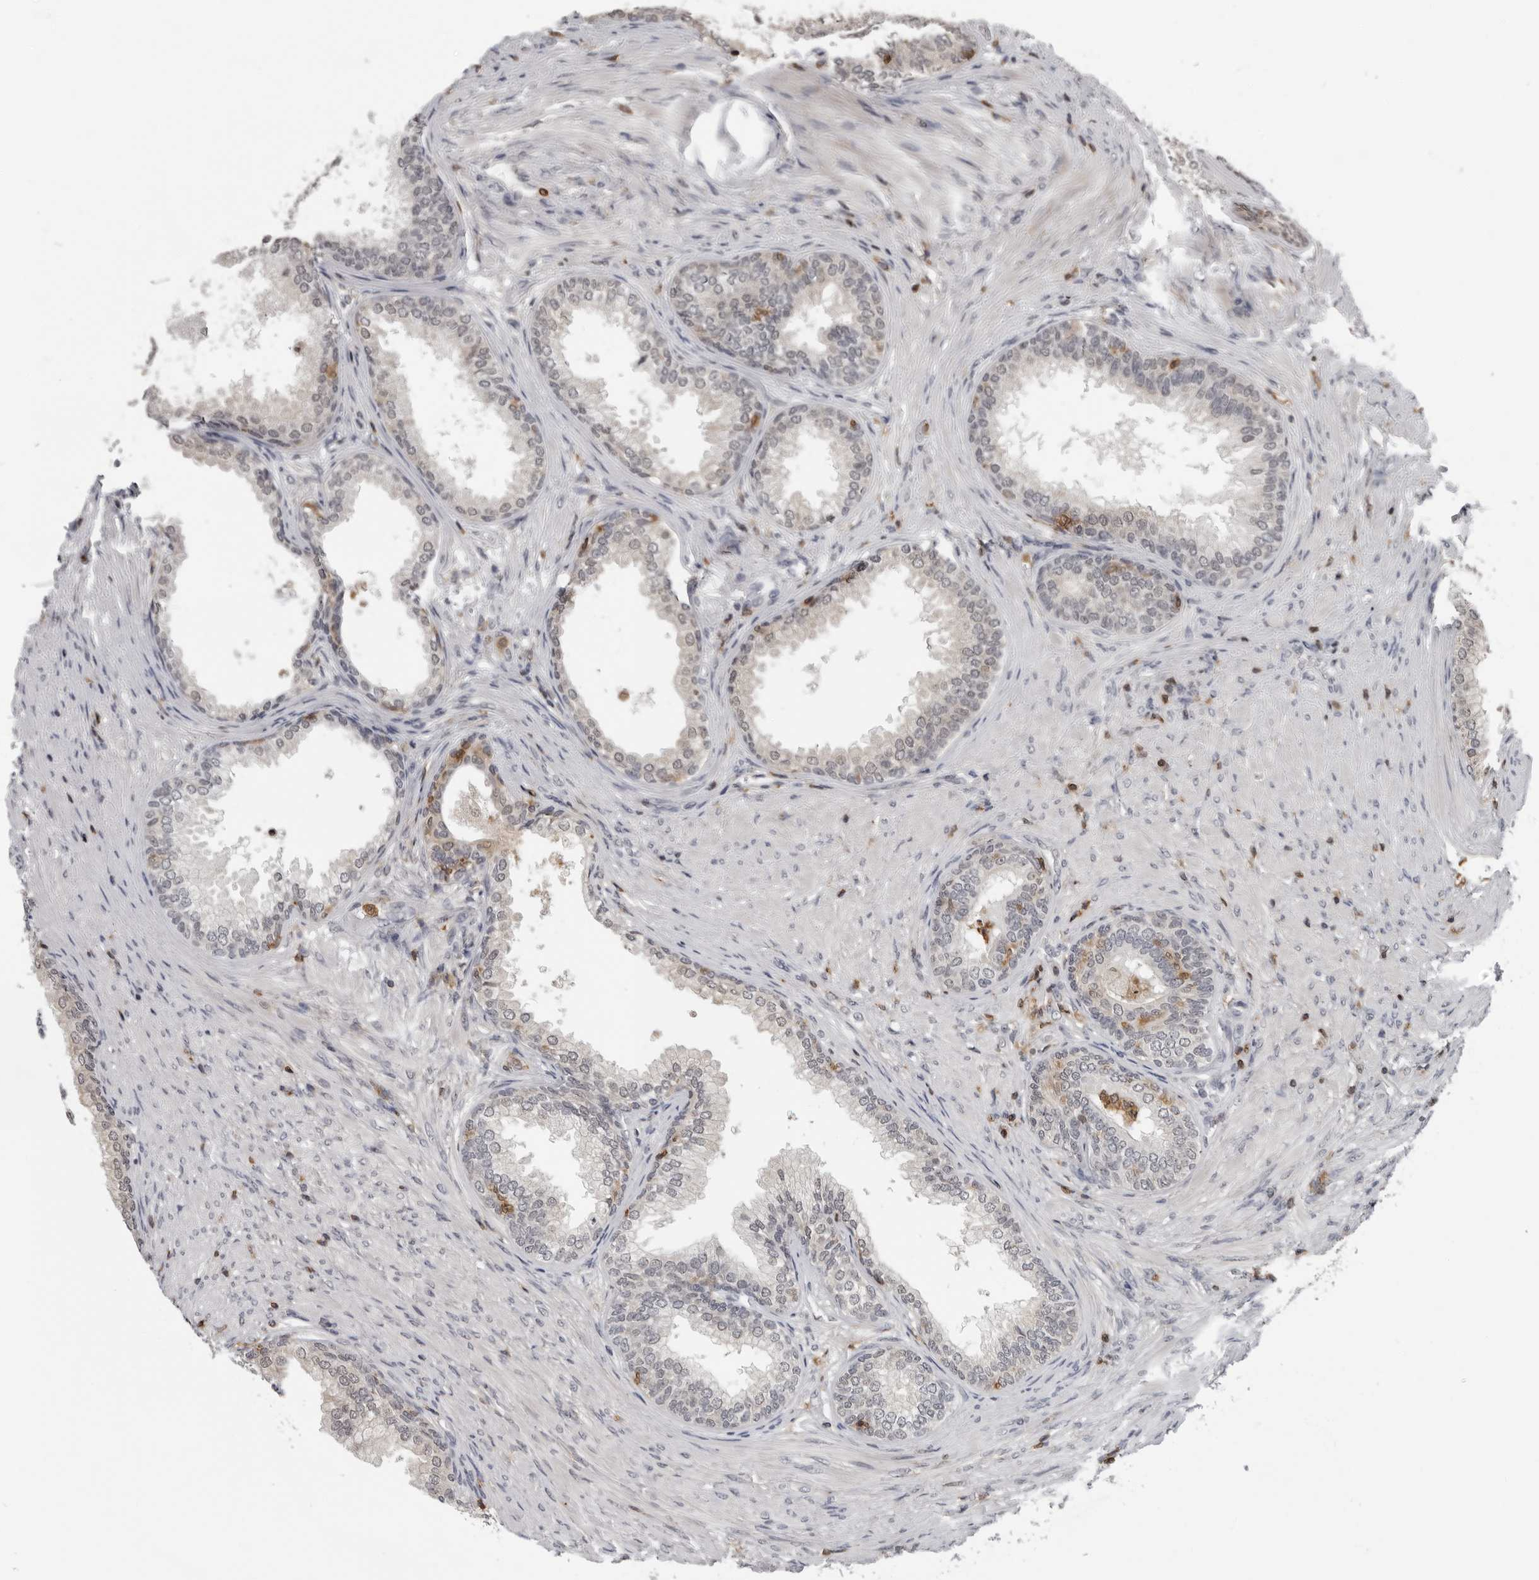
{"staining": {"intensity": "weak", "quantity": "25%-75%", "location": "cytoplasmic/membranous"}, "tissue": "prostate", "cell_type": "Glandular cells", "image_type": "normal", "snomed": [{"axis": "morphology", "description": "Normal tissue, NOS"}, {"axis": "topography", "description": "Prostate"}], "caption": "Prostate stained for a protein demonstrates weak cytoplasmic/membranous positivity in glandular cells.", "gene": "HSPH1", "patient": {"sex": "male", "age": 76}}